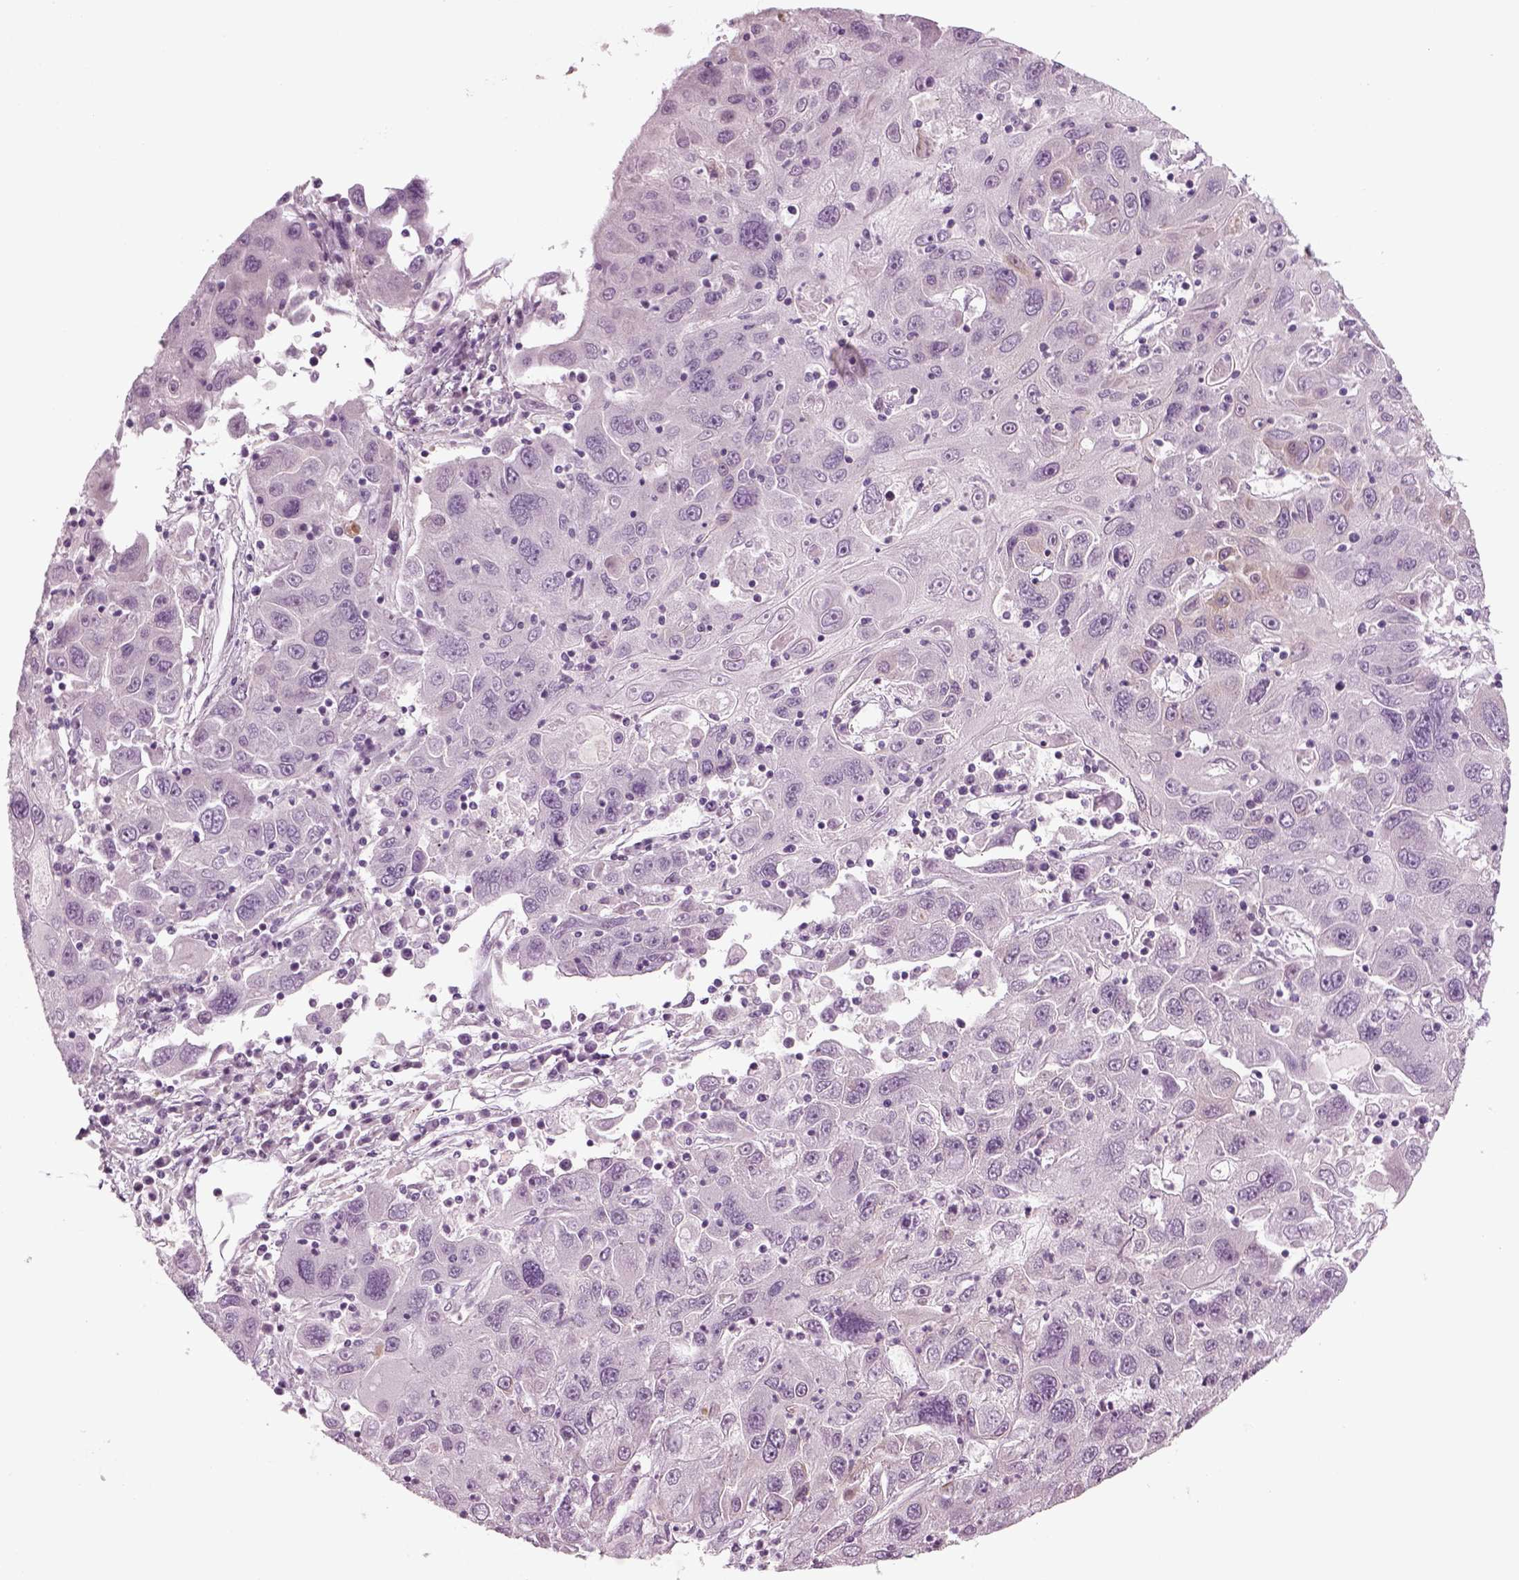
{"staining": {"intensity": "negative", "quantity": "none", "location": "none"}, "tissue": "stomach cancer", "cell_type": "Tumor cells", "image_type": "cancer", "snomed": [{"axis": "morphology", "description": "Adenocarcinoma, NOS"}, {"axis": "topography", "description": "Stomach"}], "caption": "Stomach cancer was stained to show a protein in brown. There is no significant staining in tumor cells. (DAB (3,3'-diaminobenzidine) IHC with hematoxylin counter stain).", "gene": "KRT75", "patient": {"sex": "male", "age": 56}}